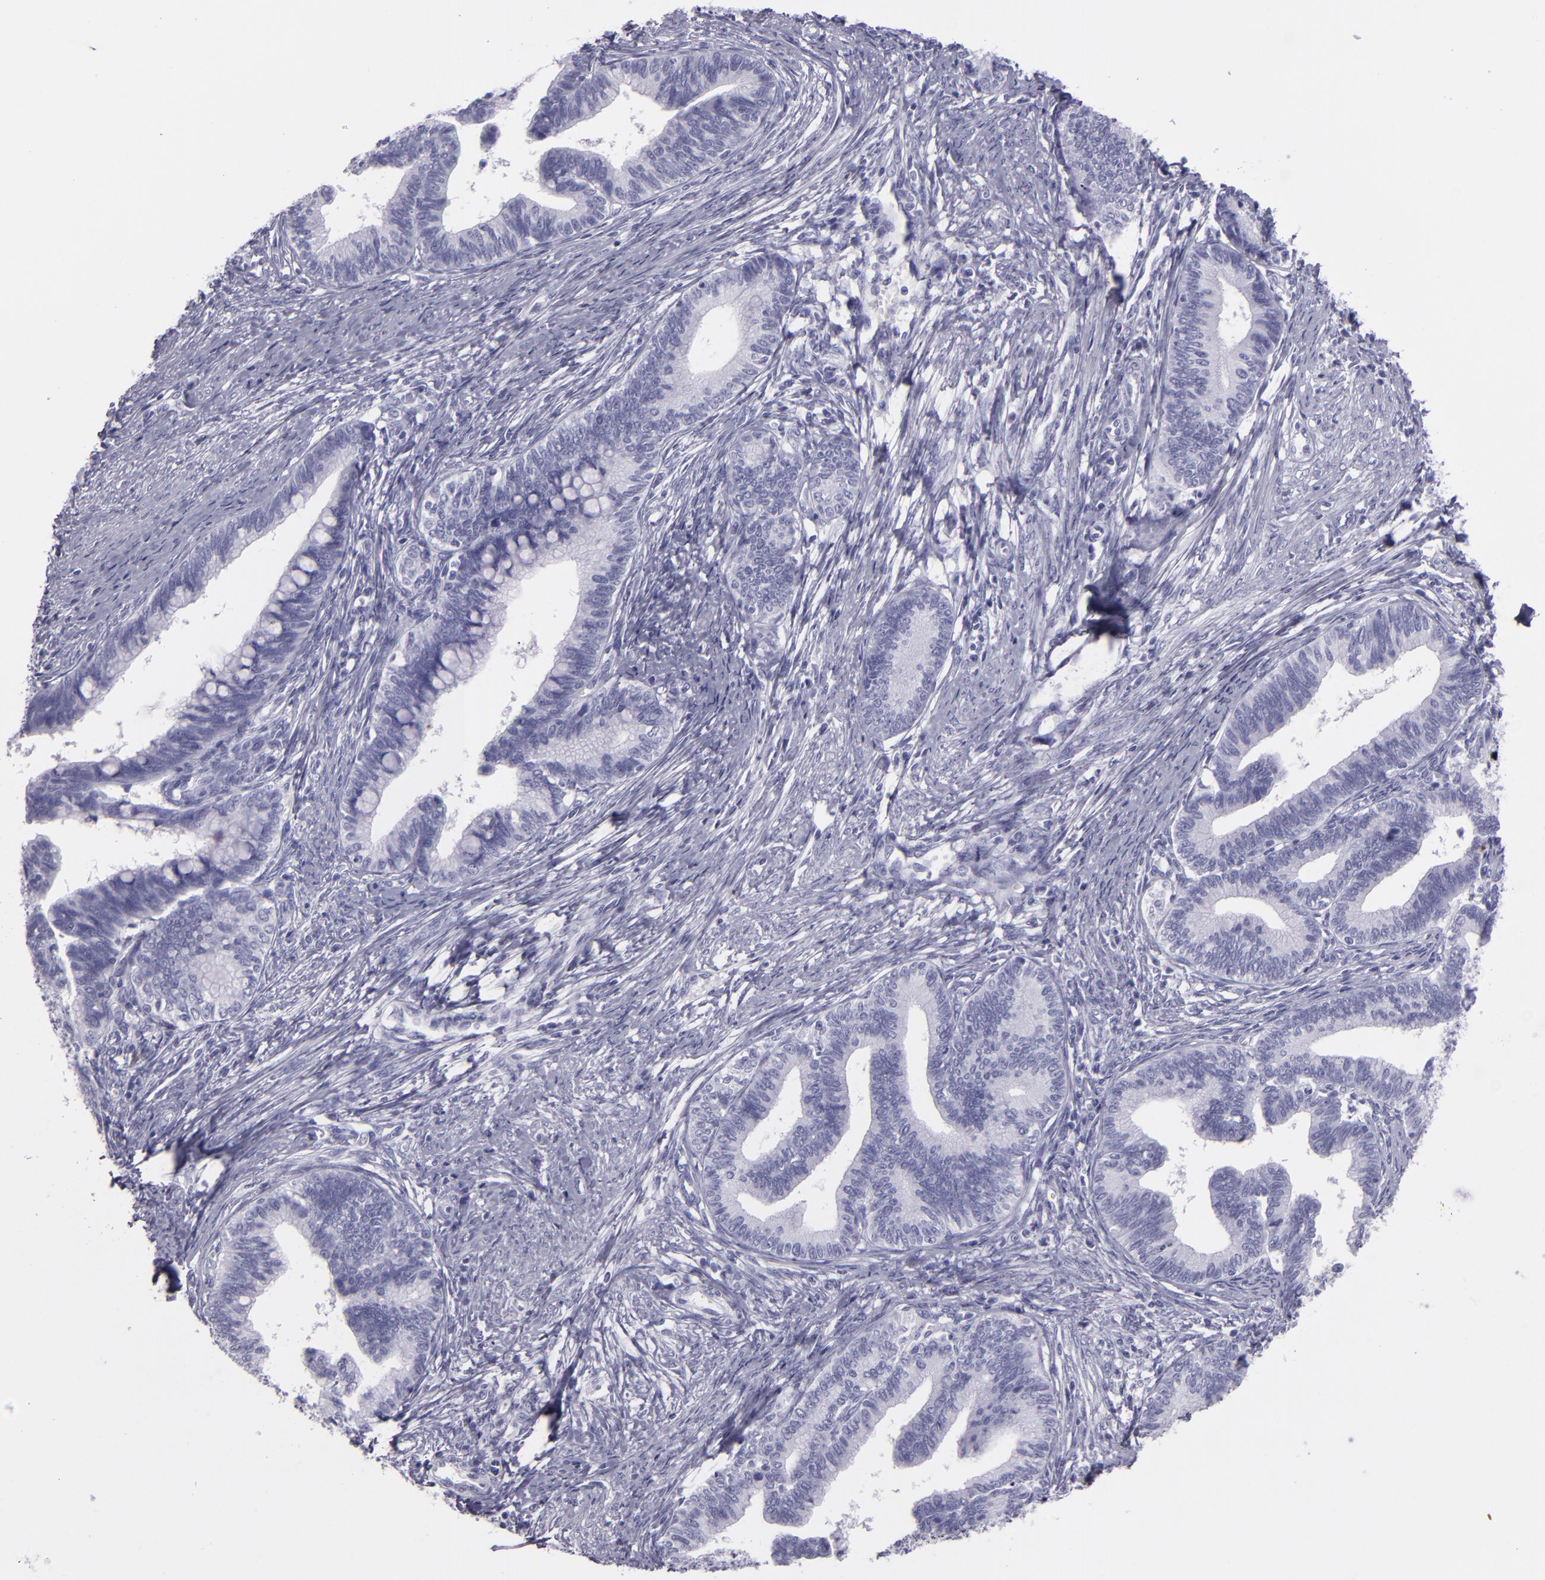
{"staining": {"intensity": "negative", "quantity": "none", "location": "none"}, "tissue": "cervical cancer", "cell_type": "Tumor cells", "image_type": "cancer", "snomed": [{"axis": "morphology", "description": "Adenocarcinoma, NOS"}, {"axis": "topography", "description": "Cervix"}], "caption": "An IHC photomicrograph of adenocarcinoma (cervical) is shown. There is no staining in tumor cells of adenocarcinoma (cervical).", "gene": "CR2", "patient": {"sex": "female", "age": 36}}